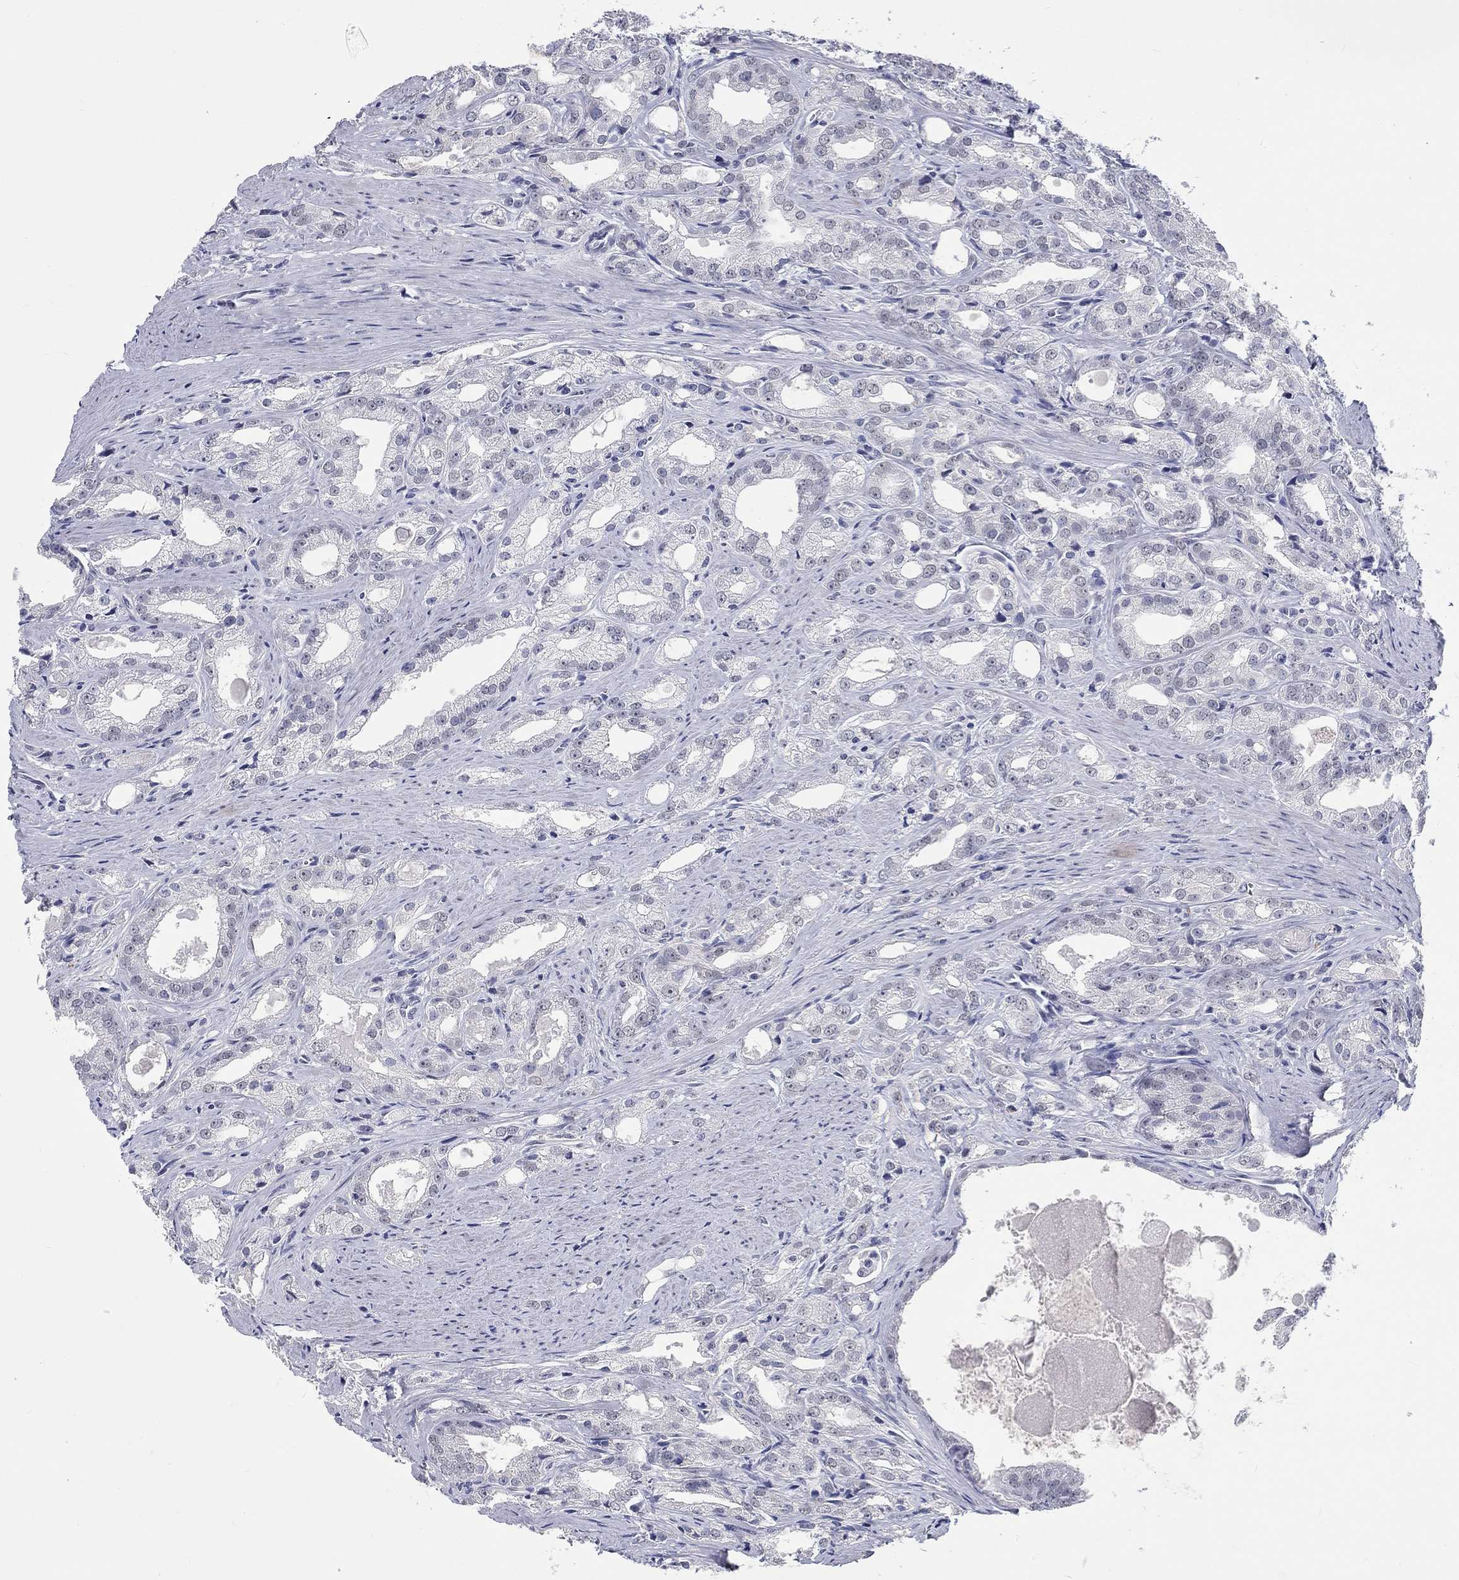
{"staining": {"intensity": "negative", "quantity": "none", "location": "none"}, "tissue": "prostate cancer", "cell_type": "Tumor cells", "image_type": "cancer", "snomed": [{"axis": "morphology", "description": "Adenocarcinoma, NOS"}, {"axis": "morphology", "description": "Adenocarcinoma, High grade"}, {"axis": "topography", "description": "Prostate"}], "caption": "IHC of prostate cancer (adenocarcinoma) exhibits no staining in tumor cells.", "gene": "GRIN1", "patient": {"sex": "male", "age": 70}}